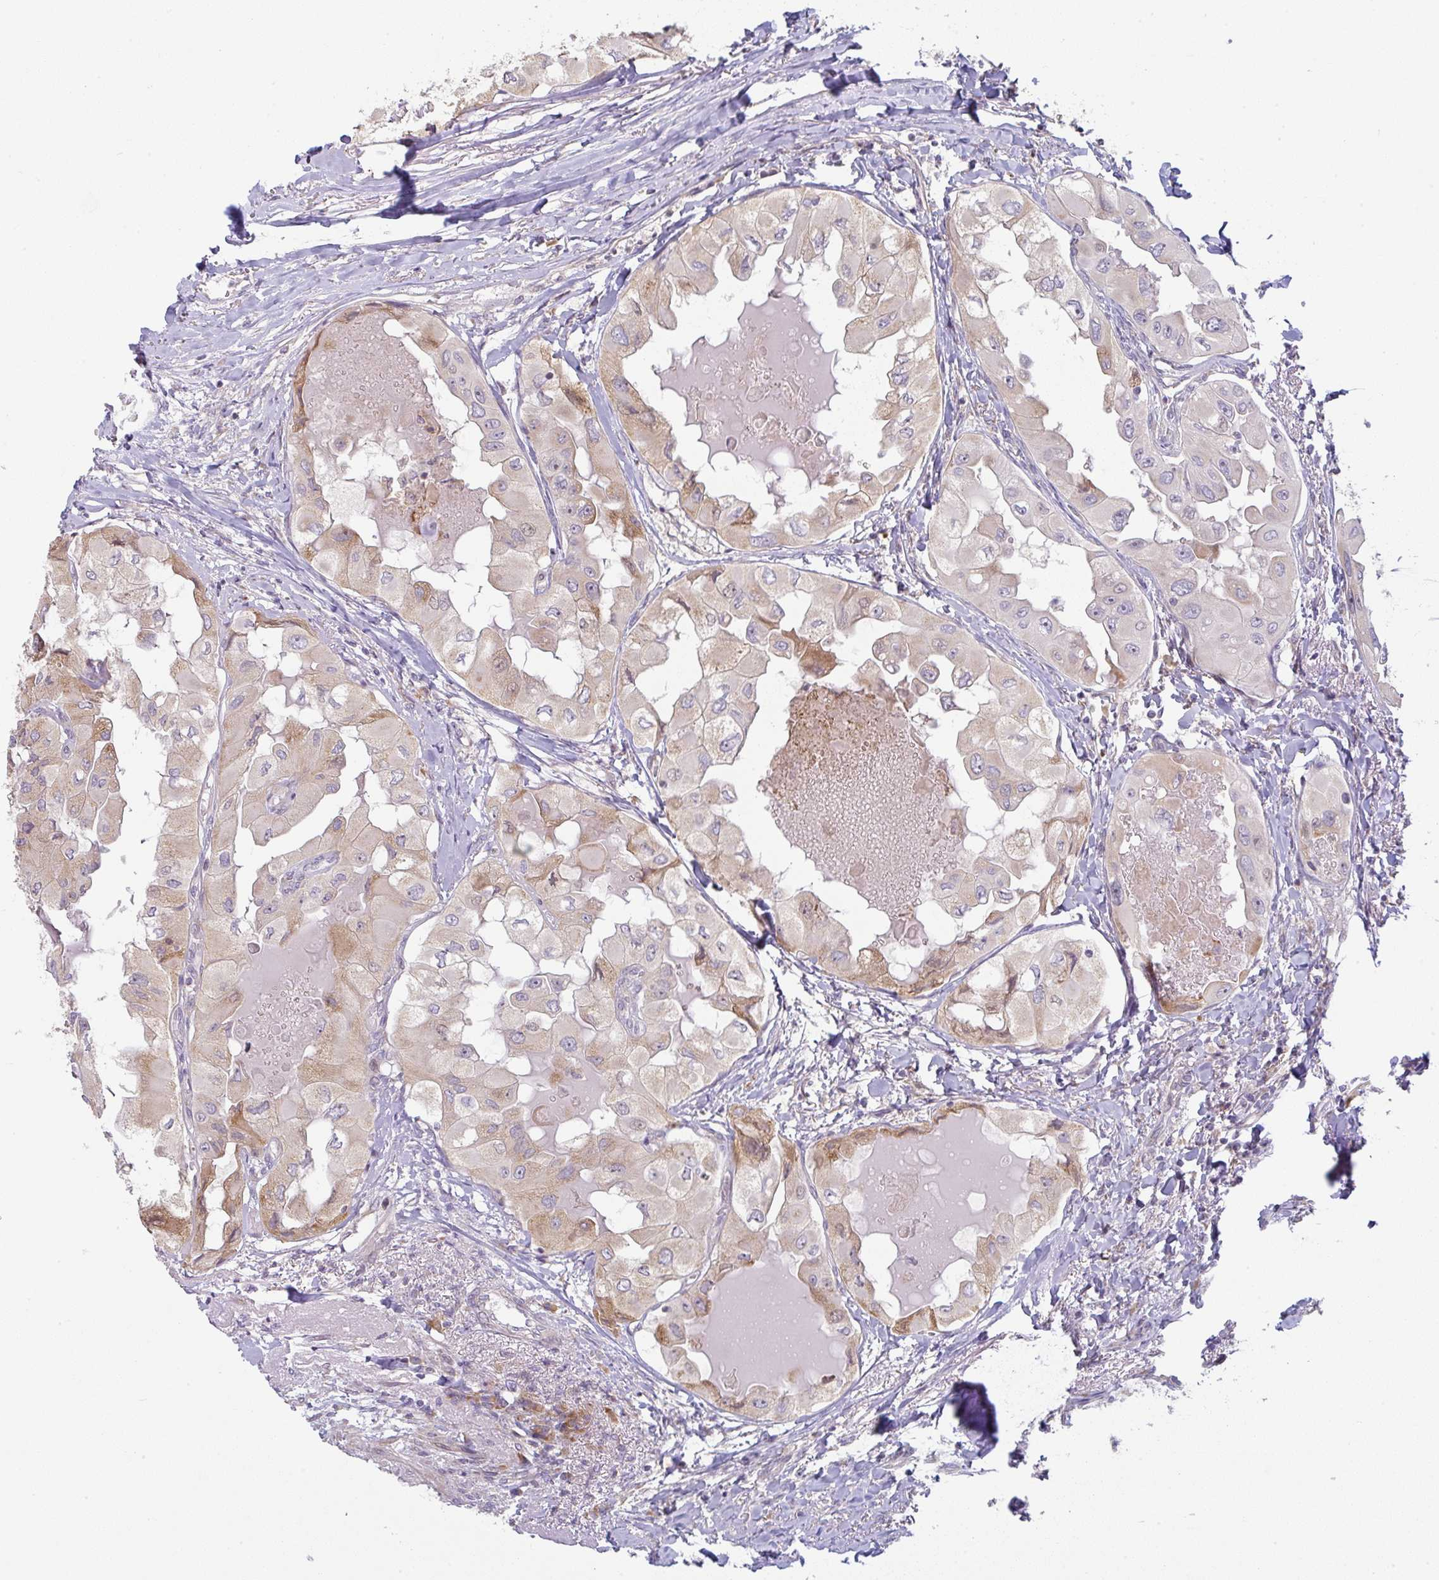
{"staining": {"intensity": "moderate", "quantity": "25%-75%", "location": "cytoplasmic/membranous"}, "tissue": "thyroid cancer", "cell_type": "Tumor cells", "image_type": "cancer", "snomed": [{"axis": "morphology", "description": "Normal tissue, NOS"}, {"axis": "morphology", "description": "Papillary adenocarcinoma, NOS"}, {"axis": "topography", "description": "Thyroid gland"}], "caption": "Thyroid cancer (papillary adenocarcinoma) was stained to show a protein in brown. There is medium levels of moderate cytoplasmic/membranous expression in about 25%-75% of tumor cells. The protein of interest is shown in brown color, while the nuclei are stained blue.", "gene": "MOB1A", "patient": {"sex": "female", "age": 59}}